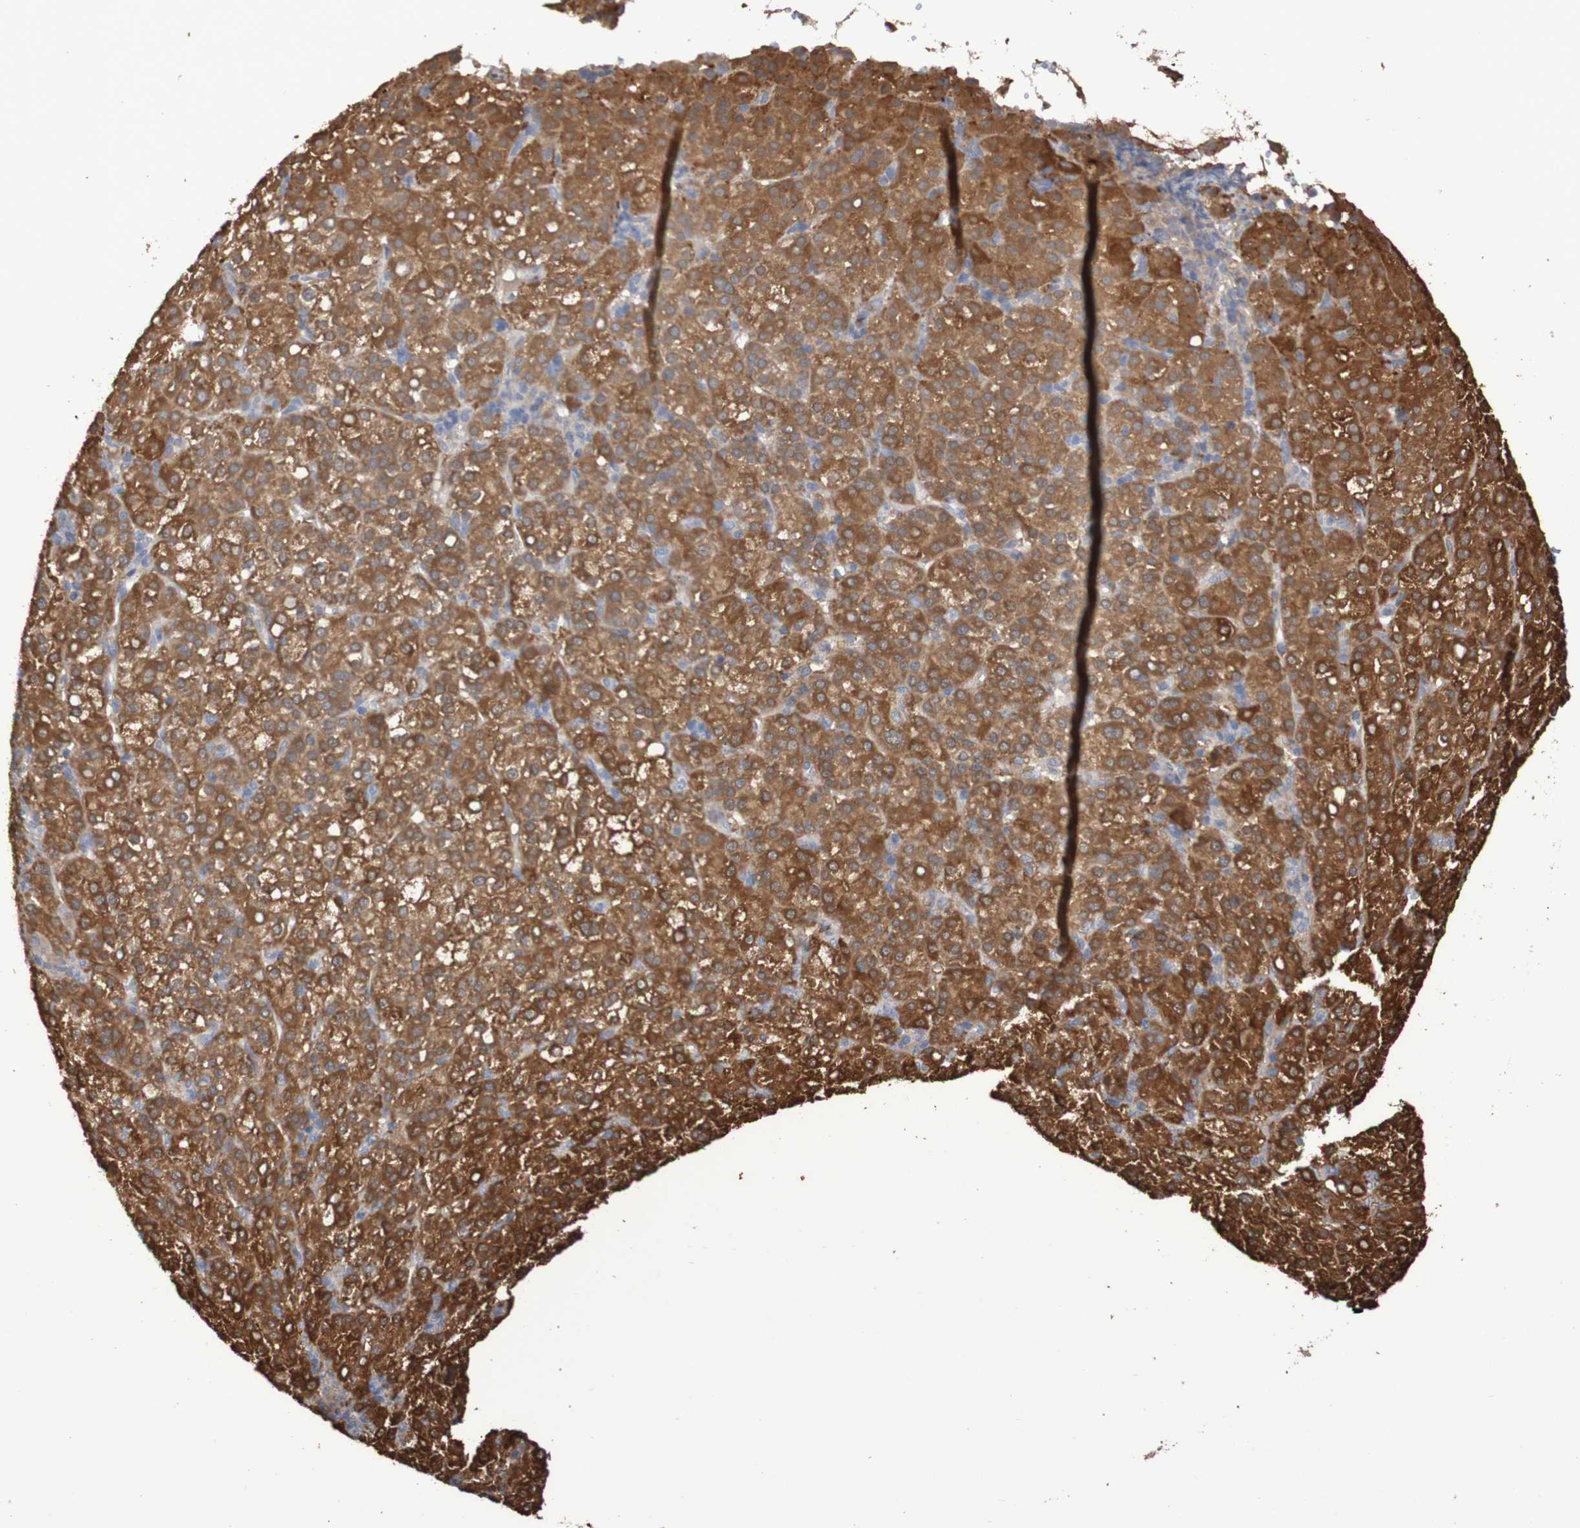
{"staining": {"intensity": "moderate", "quantity": ">75%", "location": "cytoplasmic/membranous"}, "tissue": "liver cancer", "cell_type": "Tumor cells", "image_type": "cancer", "snomed": [{"axis": "morphology", "description": "Carcinoma, Hepatocellular, NOS"}, {"axis": "topography", "description": "Liver"}], "caption": "Tumor cells display medium levels of moderate cytoplasmic/membranous staining in approximately >75% of cells in liver cancer (hepatocellular carcinoma). (IHC, brightfield microscopy, high magnification).", "gene": "PHYH", "patient": {"sex": "female", "age": 58}}